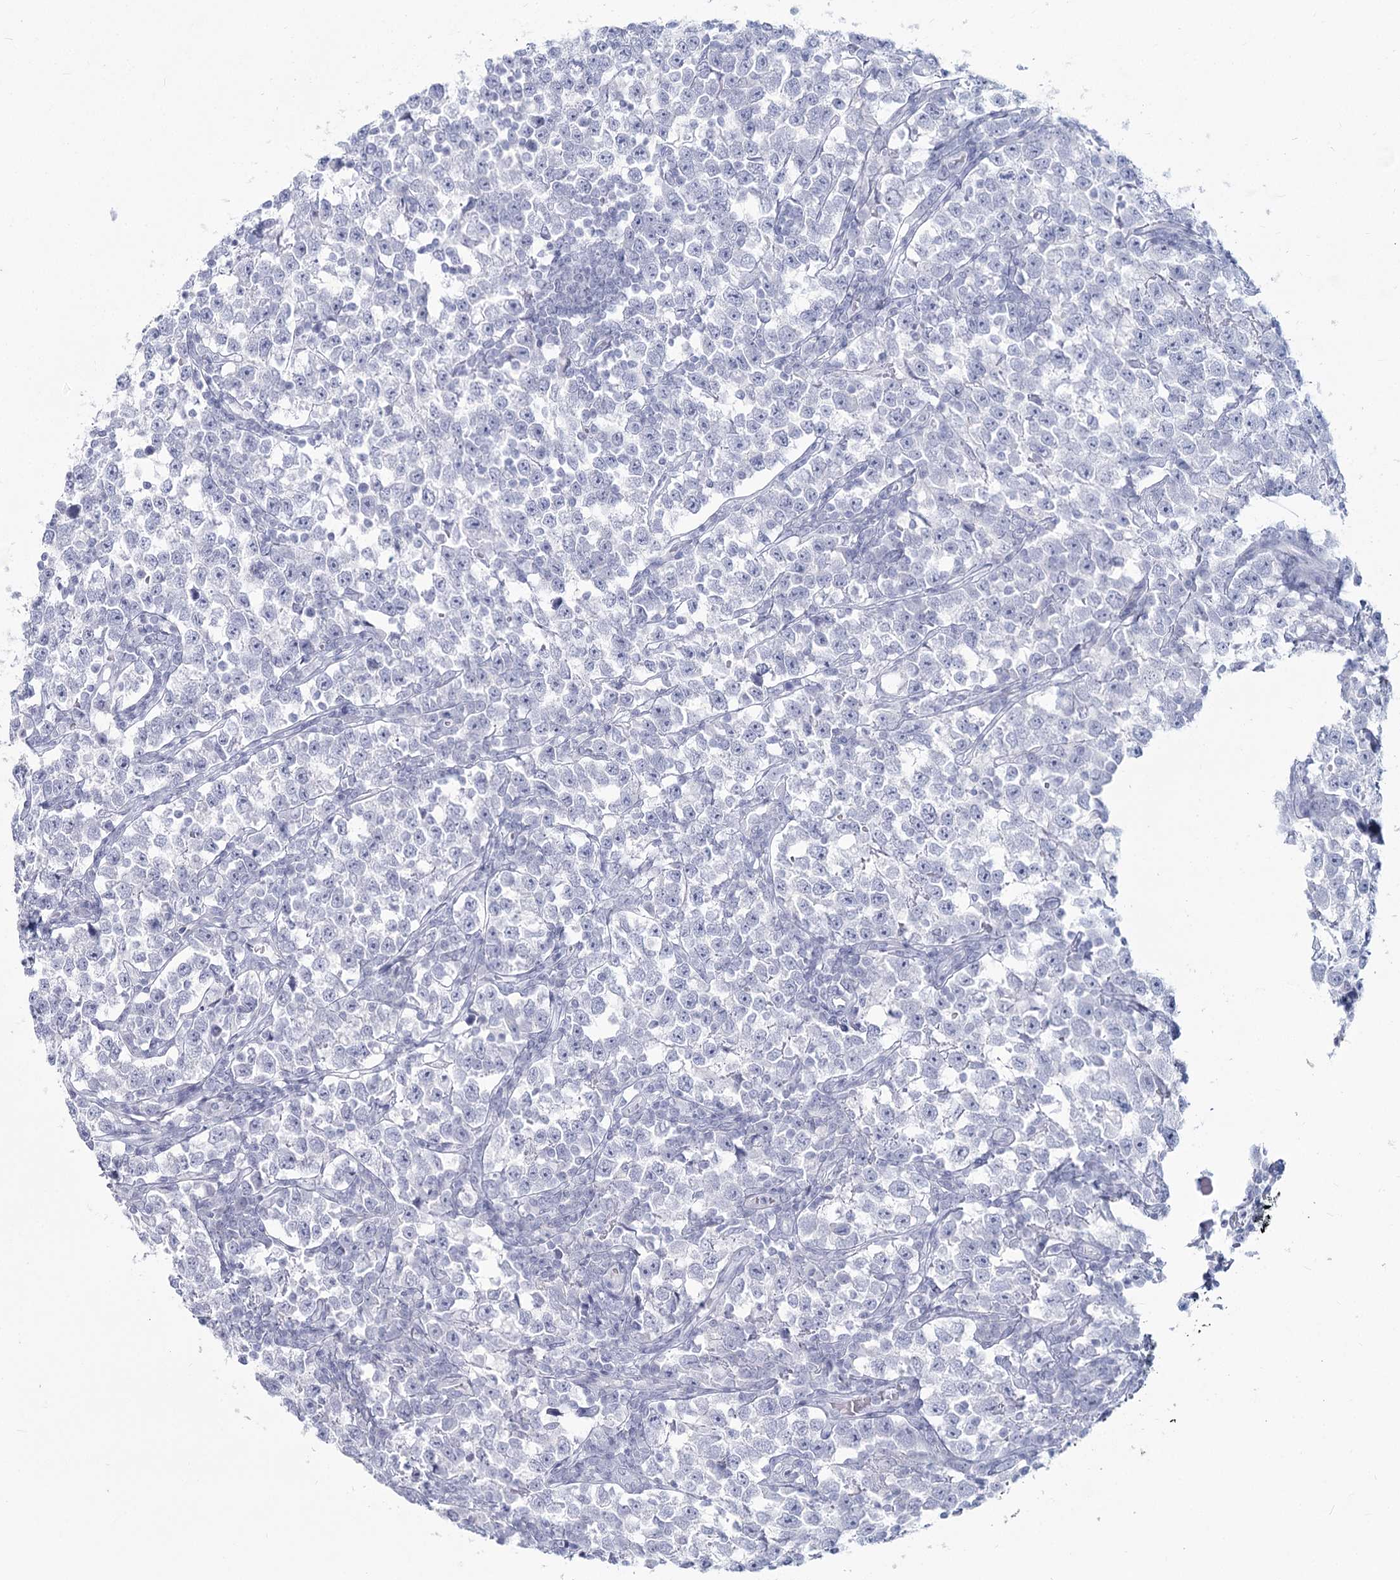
{"staining": {"intensity": "negative", "quantity": "none", "location": "none"}, "tissue": "testis cancer", "cell_type": "Tumor cells", "image_type": "cancer", "snomed": [{"axis": "morphology", "description": "Normal tissue, NOS"}, {"axis": "morphology", "description": "Seminoma, NOS"}, {"axis": "topography", "description": "Testis"}], "caption": "A histopathology image of testis cancer (seminoma) stained for a protein reveals no brown staining in tumor cells.", "gene": "SLC6A19", "patient": {"sex": "male", "age": 43}}